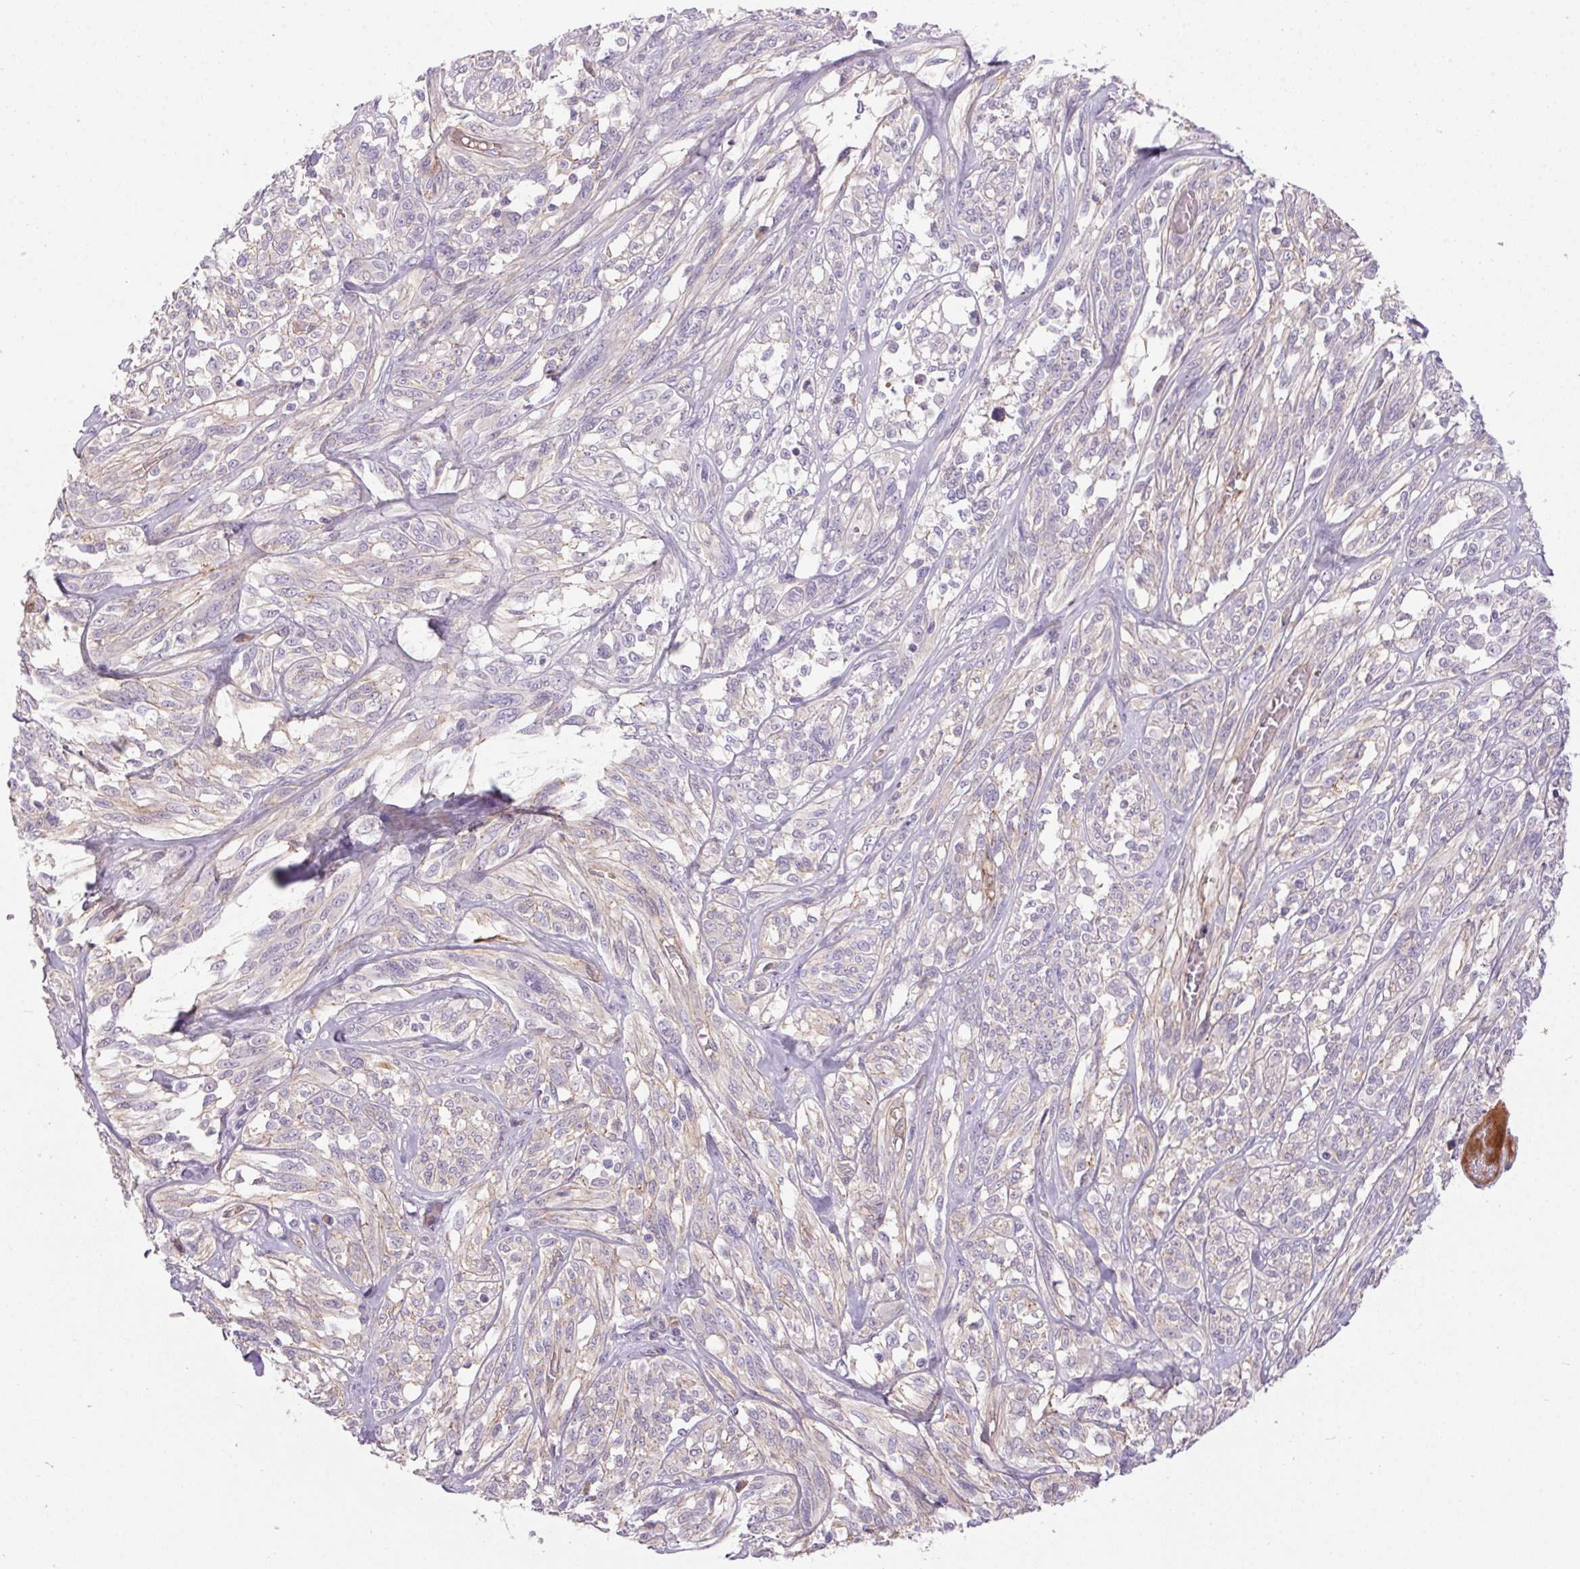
{"staining": {"intensity": "negative", "quantity": "none", "location": "none"}, "tissue": "melanoma", "cell_type": "Tumor cells", "image_type": "cancer", "snomed": [{"axis": "morphology", "description": "Malignant melanoma, NOS"}, {"axis": "topography", "description": "Skin"}], "caption": "Malignant melanoma was stained to show a protein in brown. There is no significant expression in tumor cells.", "gene": "APOC4", "patient": {"sex": "female", "age": 91}}